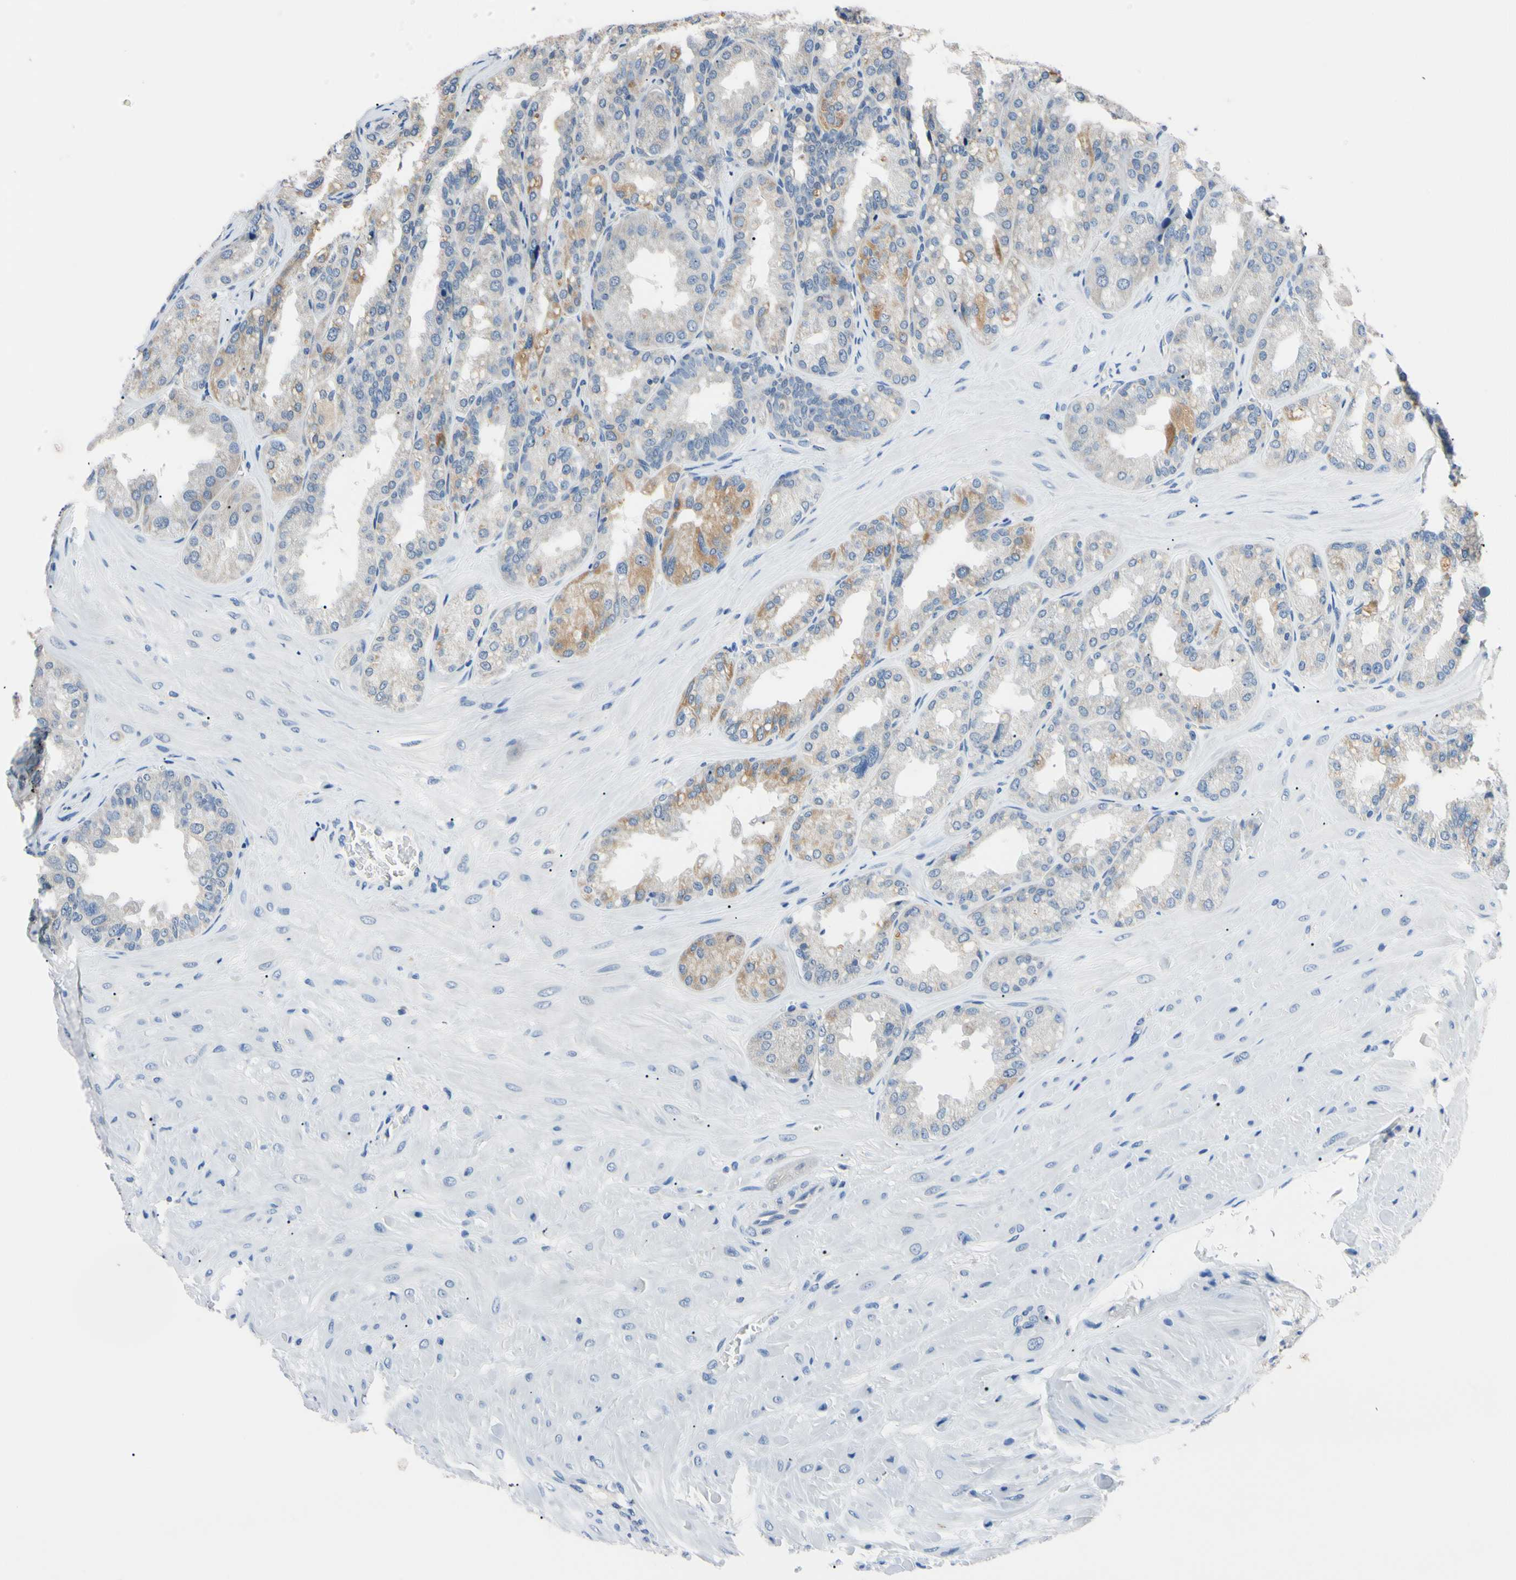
{"staining": {"intensity": "moderate", "quantity": "<25%", "location": "cytoplasmic/membranous"}, "tissue": "seminal vesicle", "cell_type": "Glandular cells", "image_type": "normal", "snomed": [{"axis": "morphology", "description": "Normal tissue, NOS"}, {"axis": "topography", "description": "Prostate"}, {"axis": "topography", "description": "Seminal veicle"}], "caption": "Immunohistochemical staining of benign seminal vesicle displays moderate cytoplasmic/membranous protein staining in approximately <25% of glandular cells. (DAB = brown stain, brightfield microscopy at high magnification).", "gene": "PNKD", "patient": {"sex": "male", "age": 51}}